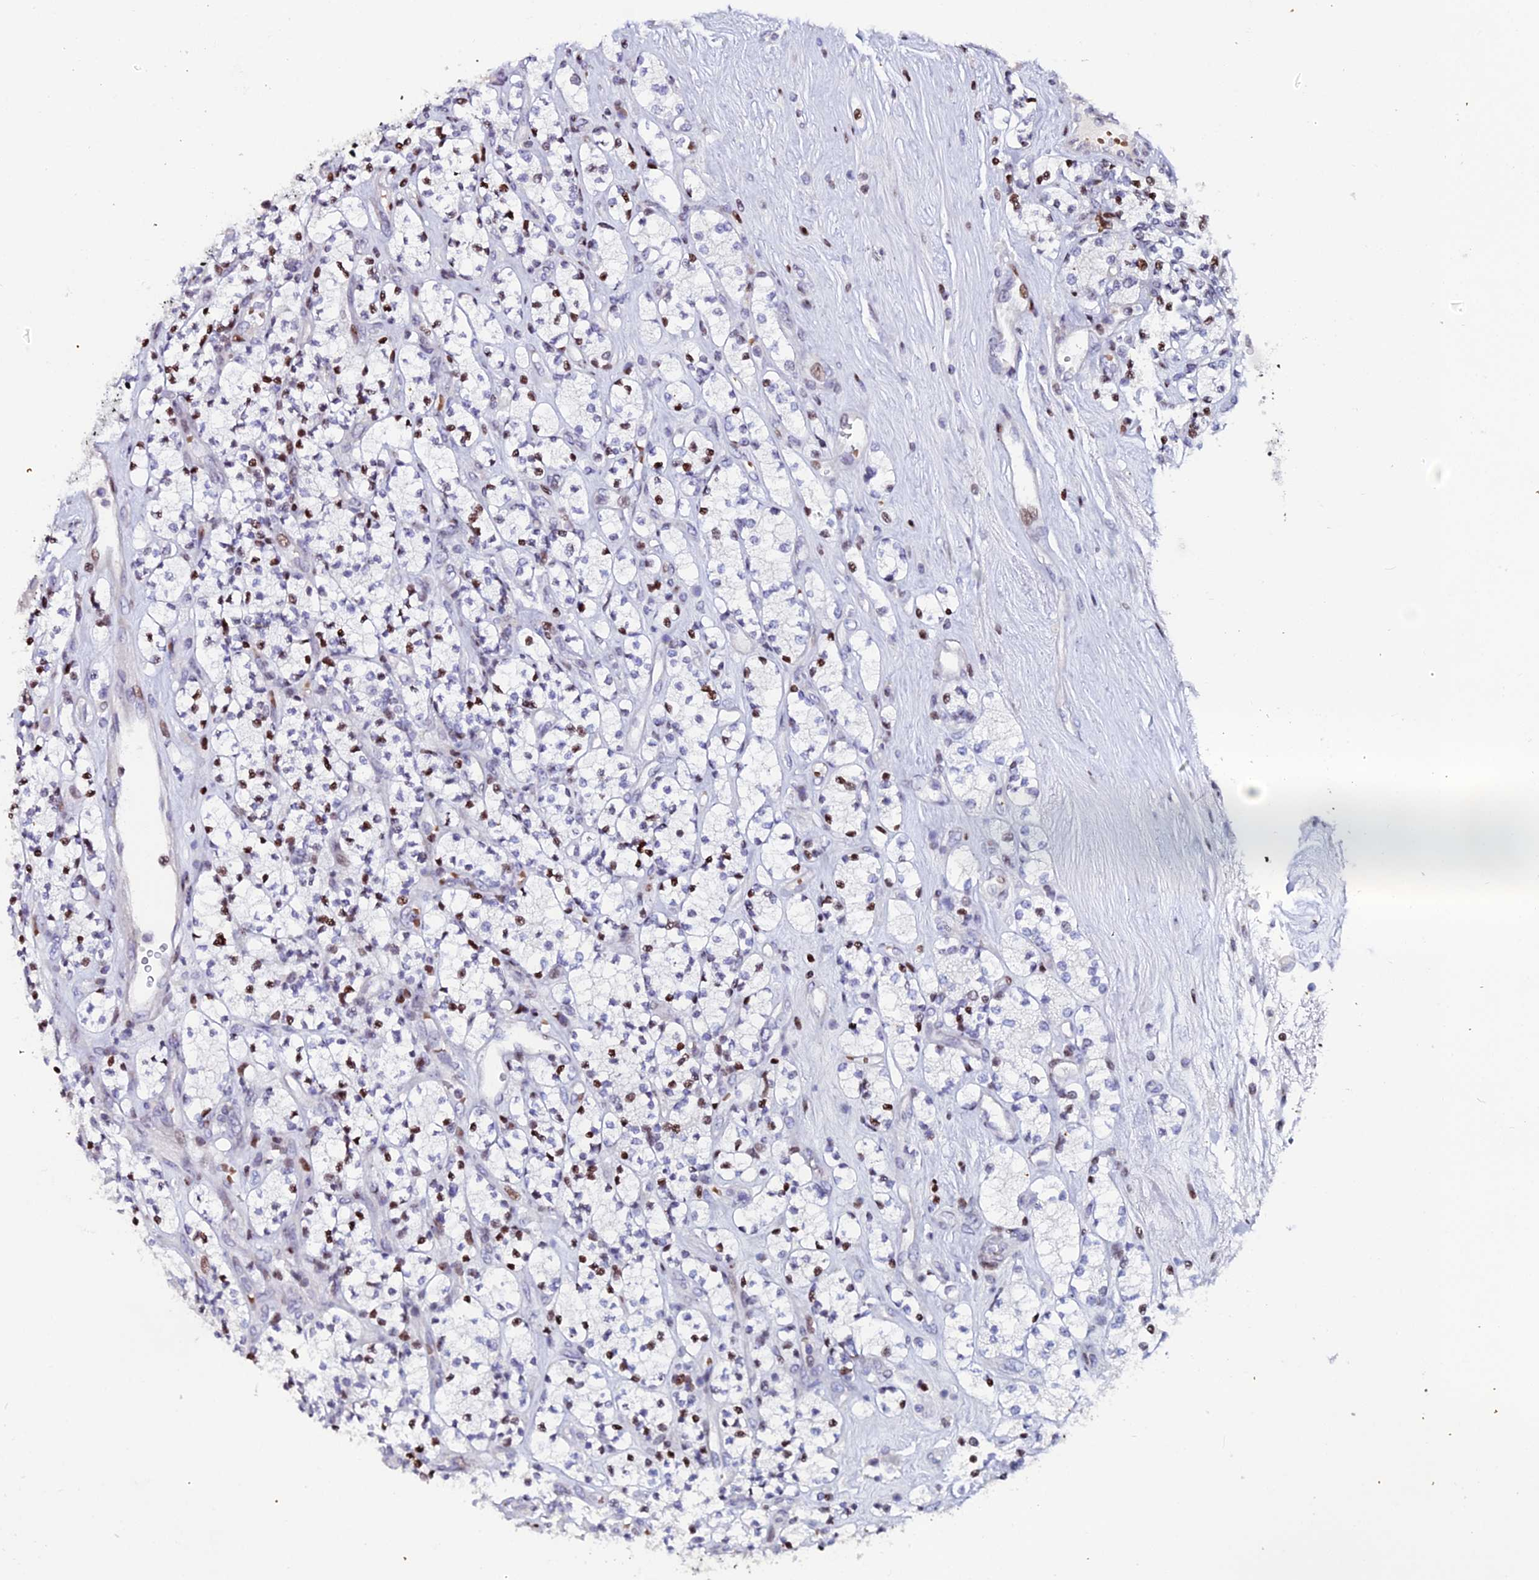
{"staining": {"intensity": "moderate", "quantity": "25%-75%", "location": "nuclear"}, "tissue": "renal cancer", "cell_type": "Tumor cells", "image_type": "cancer", "snomed": [{"axis": "morphology", "description": "Adenocarcinoma, NOS"}, {"axis": "topography", "description": "Kidney"}], "caption": "A medium amount of moderate nuclear staining is identified in approximately 25%-75% of tumor cells in renal adenocarcinoma tissue. The staining is performed using DAB brown chromogen to label protein expression. The nuclei are counter-stained blue using hematoxylin.", "gene": "MYNN", "patient": {"sex": "male", "age": 77}}